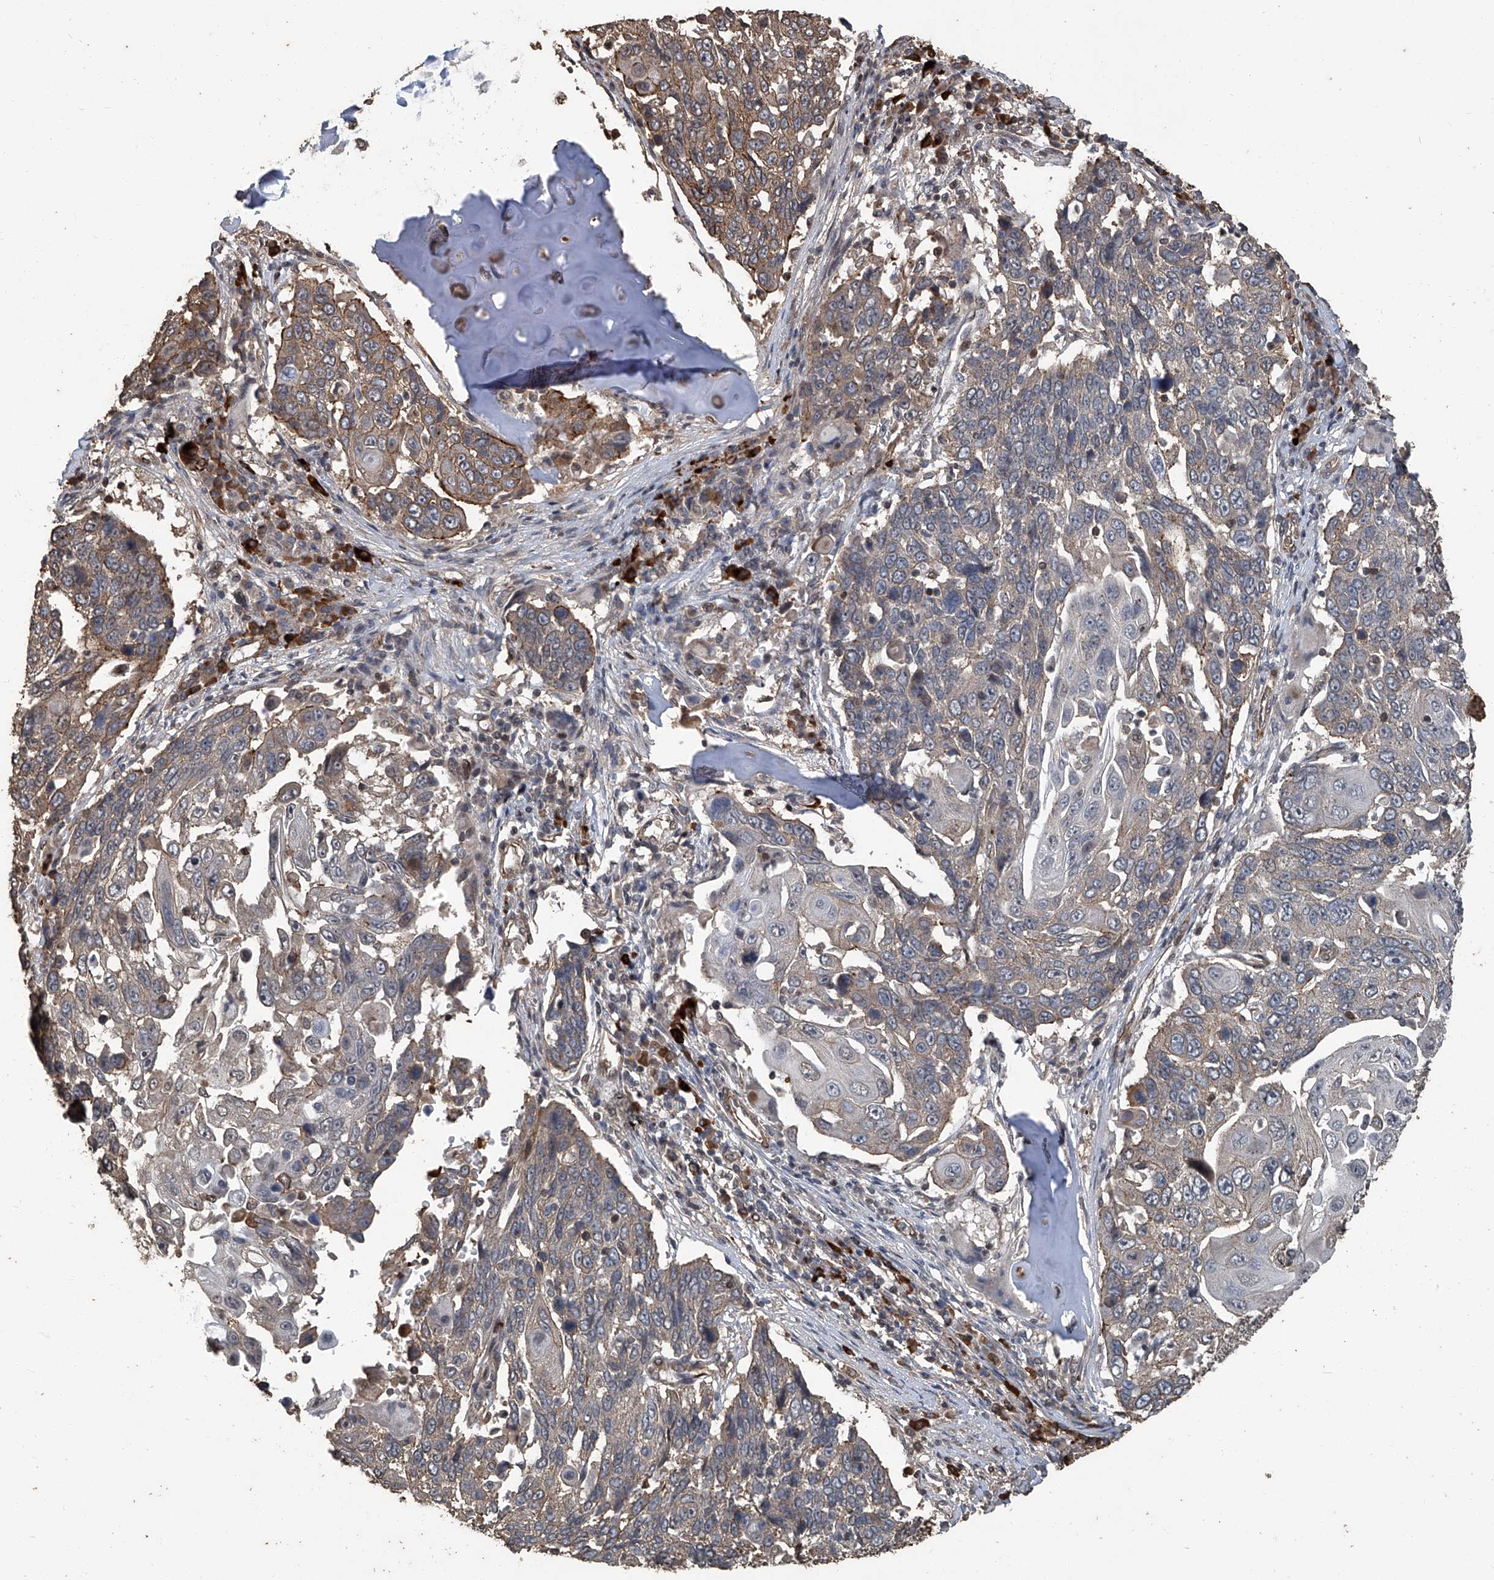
{"staining": {"intensity": "weak", "quantity": "25%-75%", "location": "cytoplasmic/membranous"}, "tissue": "lung cancer", "cell_type": "Tumor cells", "image_type": "cancer", "snomed": [{"axis": "morphology", "description": "Squamous cell carcinoma, NOS"}, {"axis": "topography", "description": "Lung"}], "caption": "Brown immunohistochemical staining in lung cancer (squamous cell carcinoma) shows weak cytoplasmic/membranous staining in approximately 25%-75% of tumor cells.", "gene": "GPR132", "patient": {"sex": "male", "age": 66}}